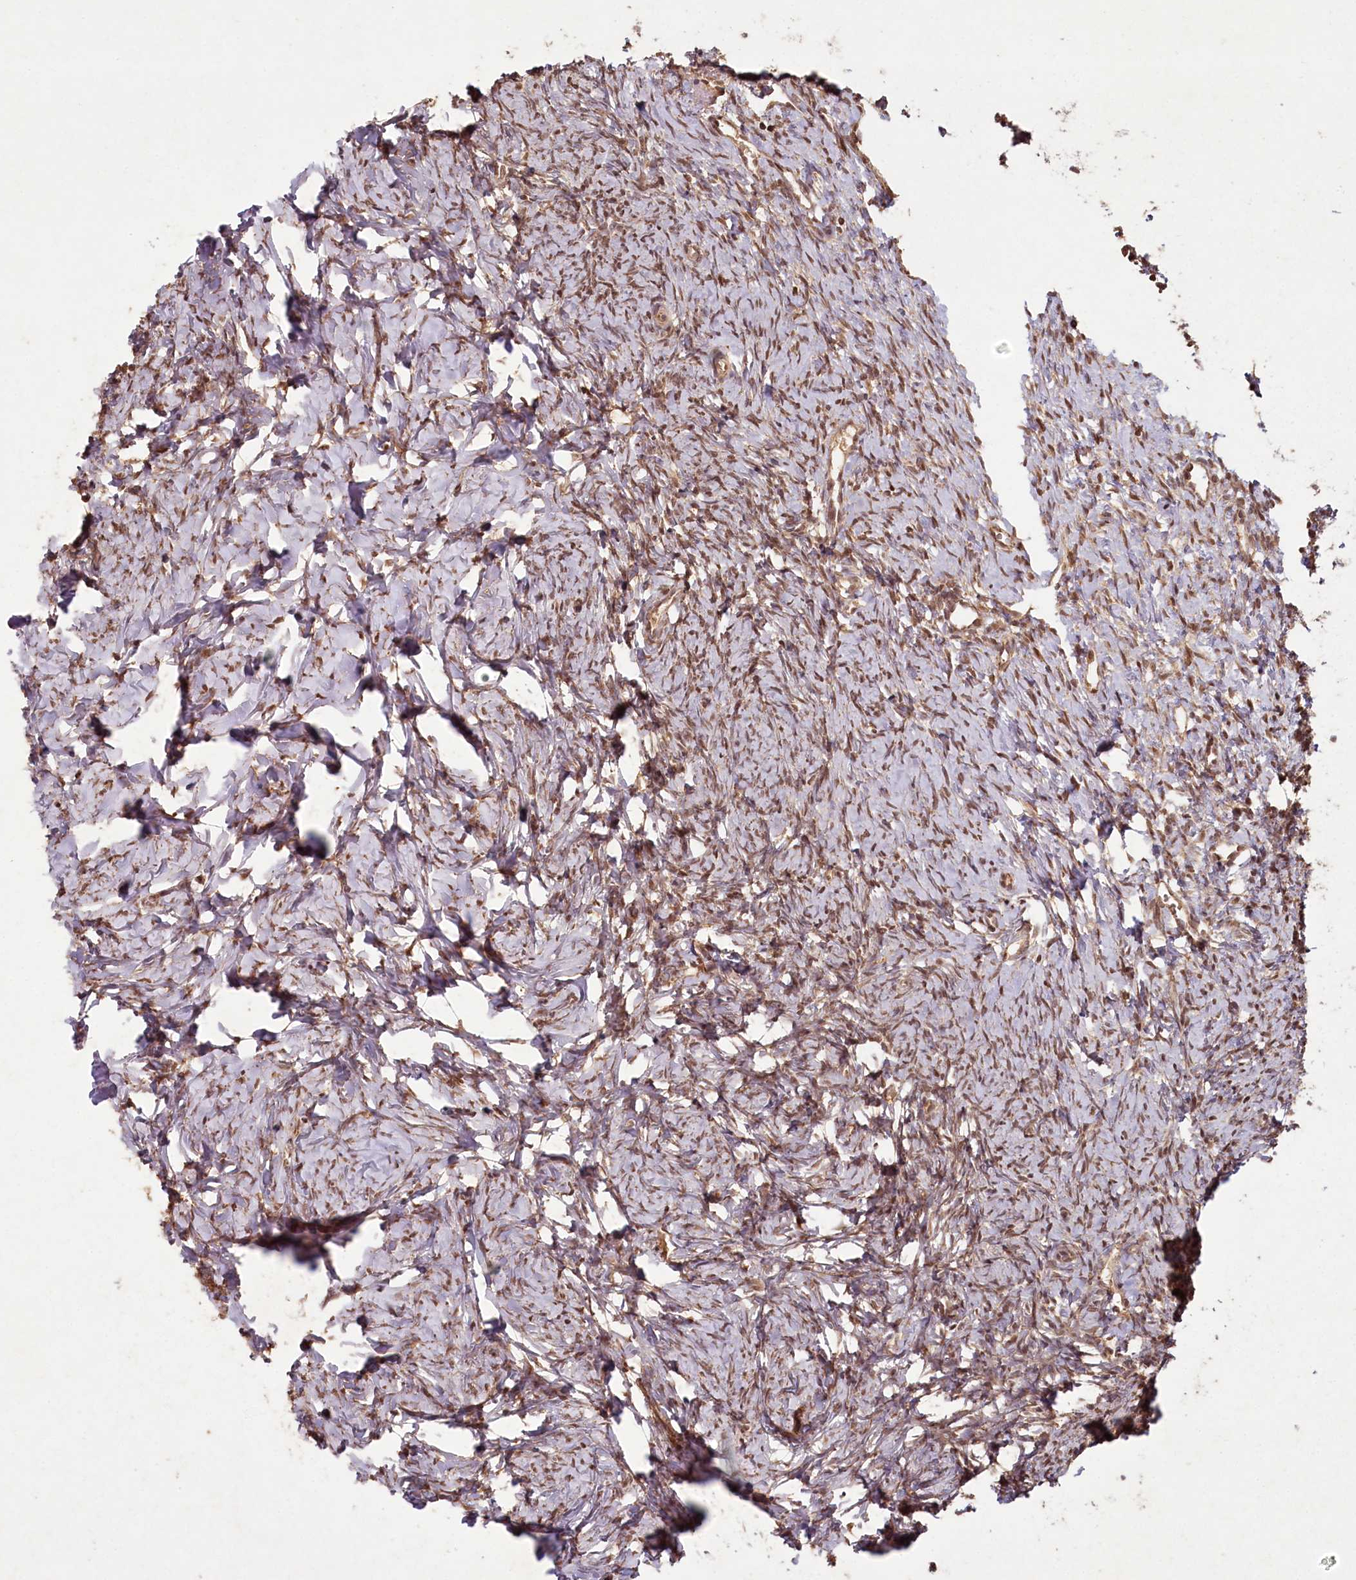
{"staining": {"intensity": "moderate", "quantity": "25%-75%", "location": "cytoplasmic/membranous"}, "tissue": "ovary", "cell_type": "Ovarian stroma cells", "image_type": "normal", "snomed": [{"axis": "morphology", "description": "Normal tissue, NOS"}, {"axis": "topography", "description": "Ovary"}], "caption": "Ovarian stroma cells display medium levels of moderate cytoplasmic/membranous staining in approximately 25%-75% of cells in benign ovary. (DAB (3,3'-diaminobenzidine) IHC, brown staining for protein, blue staining for nuclei).", "gene": "MICU1", "patient": {"sex": "female", "age": 51}}